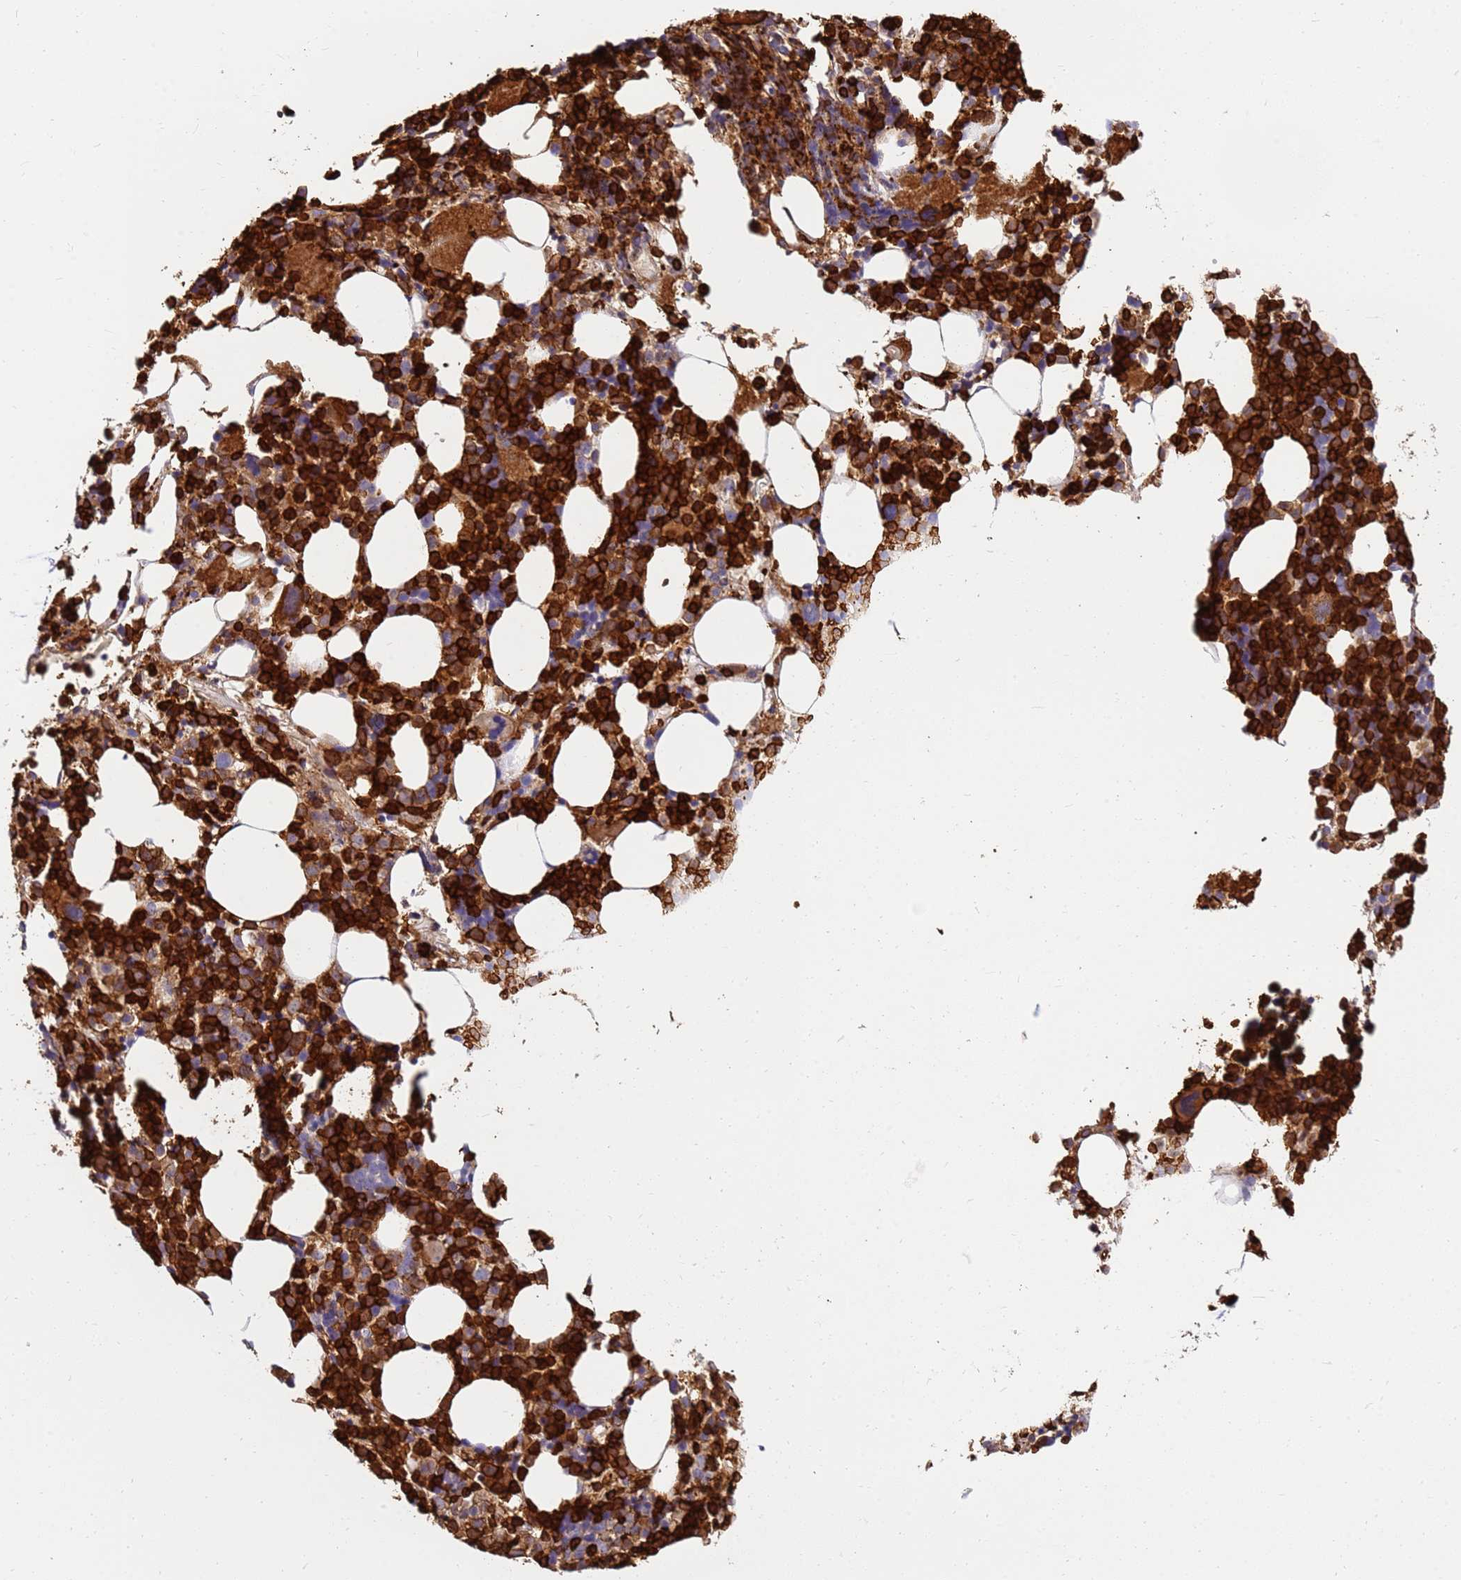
{"staining": {"intensity": "strong", "quantity": ">75%", "location": "cytoplasmic/membranous"}, "tissue": "bone marrow", "cell_type": "Hematopoietic cells", "image_type": "normal", "snomed": [{"axis": "morphology", "description": "Normal tissue, NOS"}, {"axis": "topography", "description": "Bone marrow"}], "caption": "Immunohistochemistry (DAB) staining of benign bone marrow shows strong cytoplasmic/membranous protein positivity in about >75% of hematopoietic cells.", "gene": "CORO1A", "patient": {"sex": "female", "age": 48}}